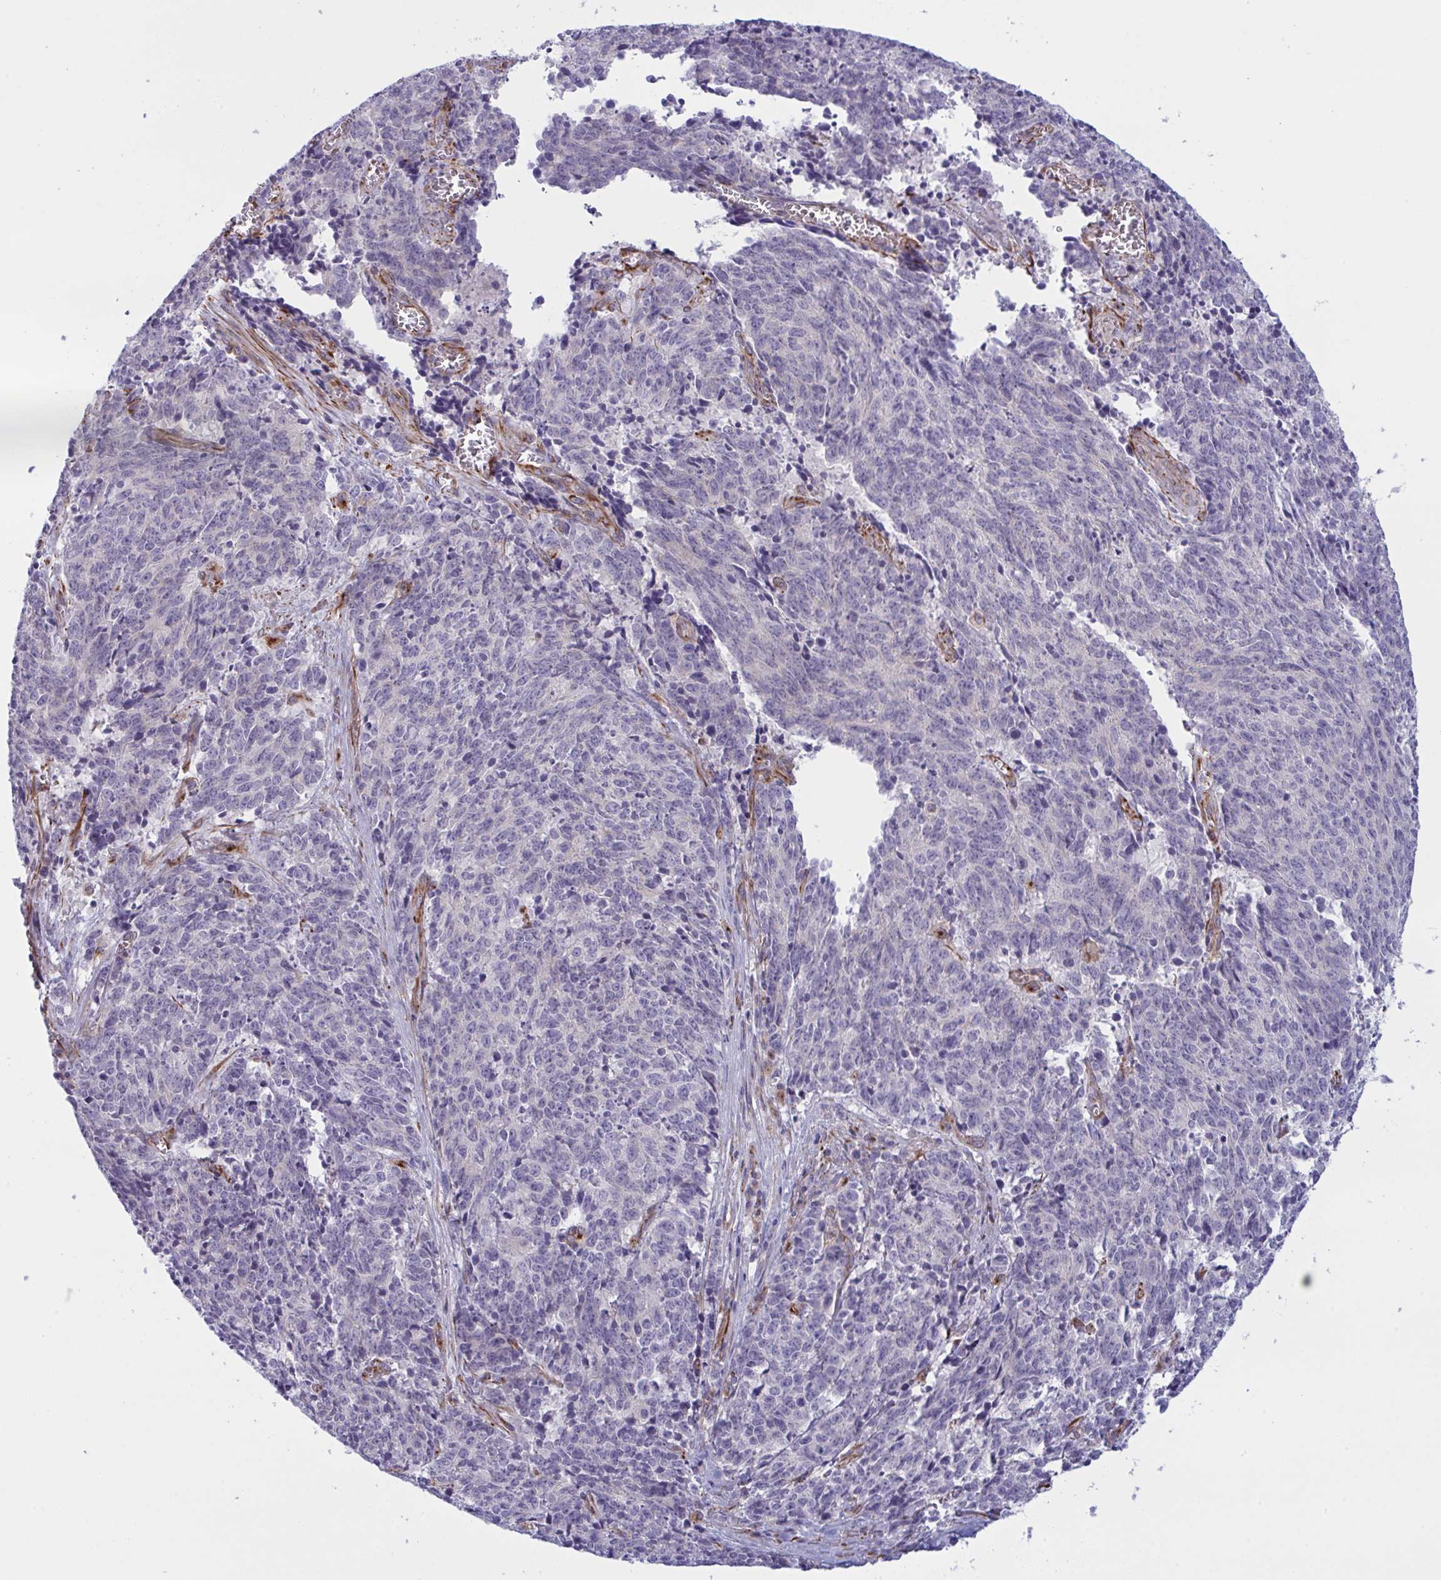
{"staining": {"intensity": "negative", "quantity": "none", "location": "none"}, "tissue": "cervical cancer", "cell_type": "Tumor cells", "image_type": "cancer", "snomed": [{"axis": "morphology", "description": "Squamous cell carcinoma, NOS"}, {"axis": "topography", "description": "Cervix"}], "caption": "Protein analysis of cervical squamous cell carcinoma exhibits no significant staining in tumor cells.", "gene": "DCBLD1", "patient": {"sex": "female", "age": 29}}